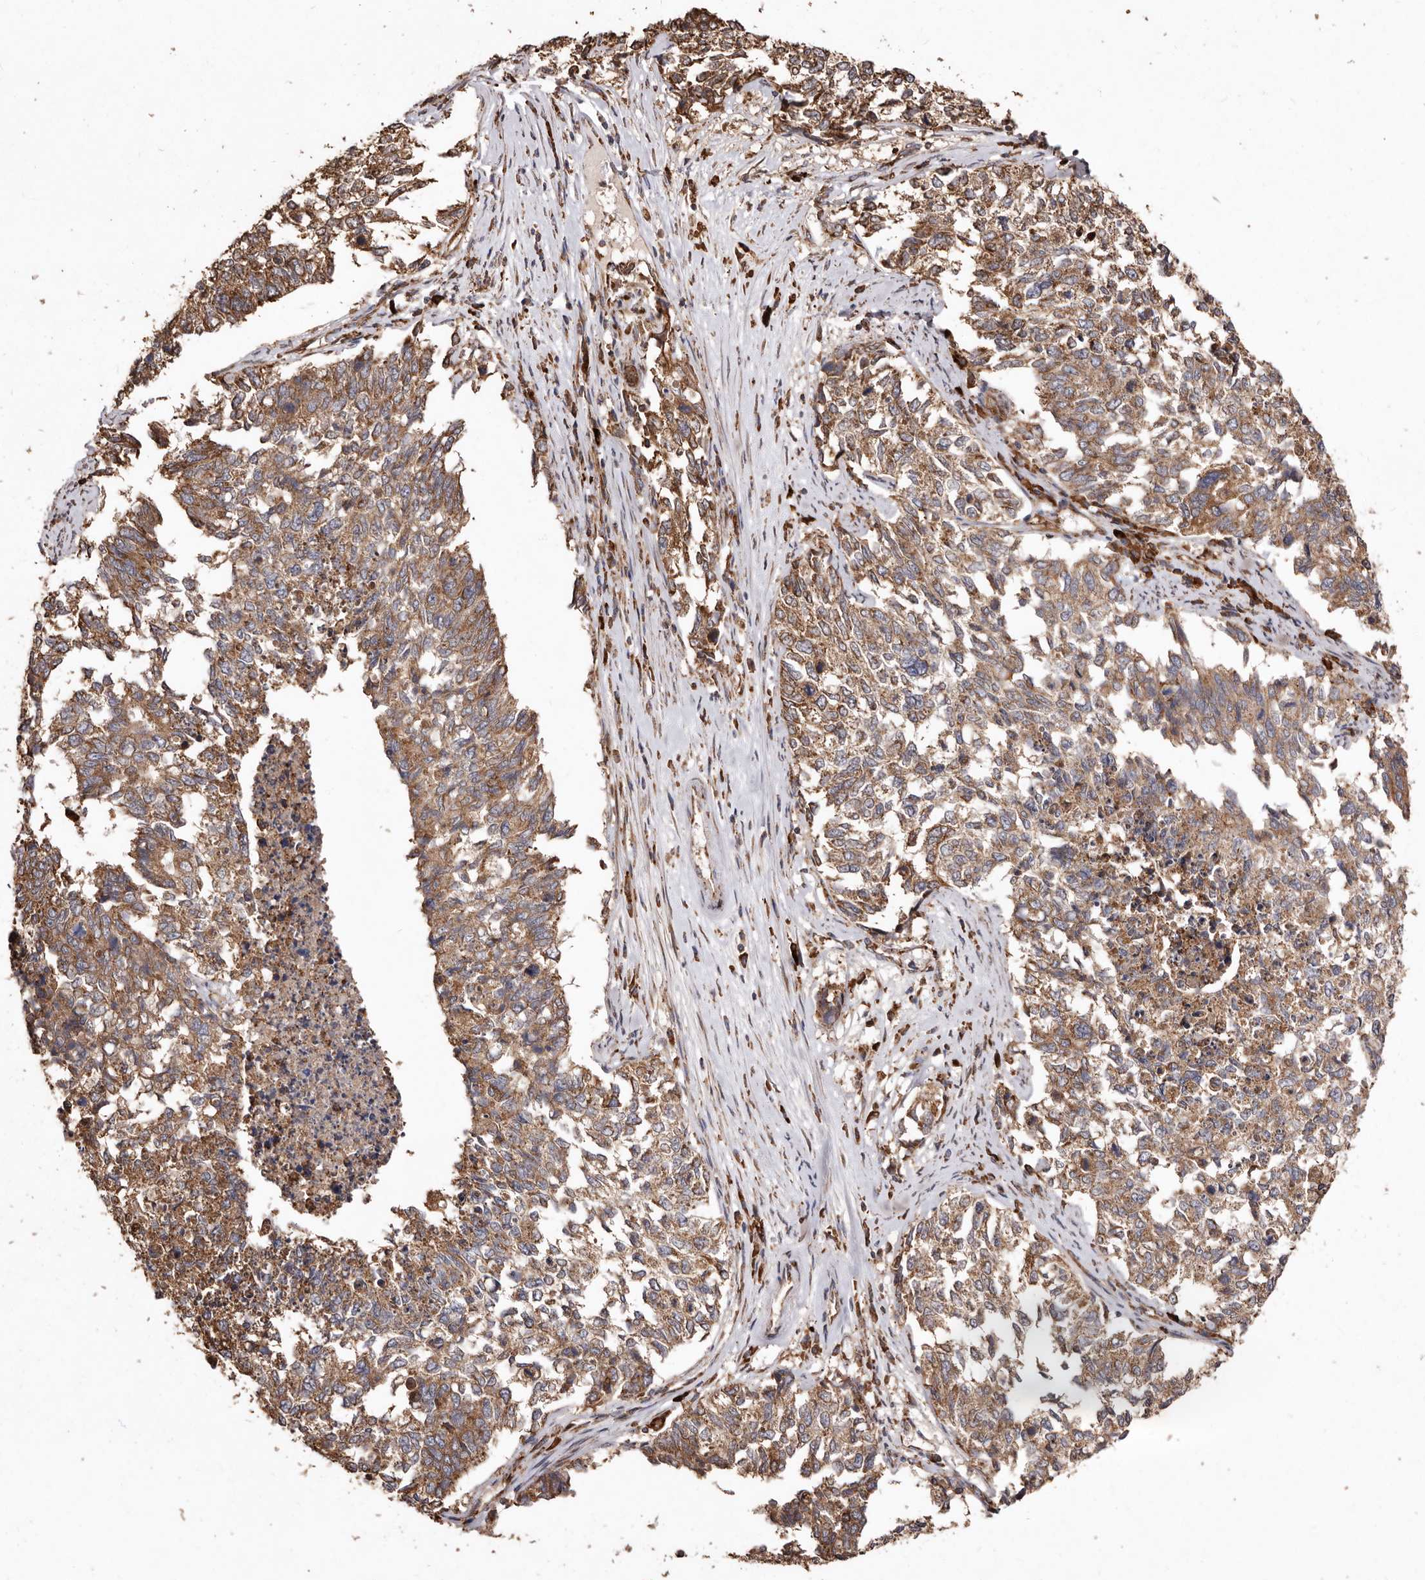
{"staining": {"intensity": "moderate", "quantity": ">75%", "location": "cytoplasmic/membranous"}, "tissue": "cervical cancer", "cell_type": "Tumor cells", "image_type": "cancer", "snomed": [{"axis": "morphology", "description": "Squamous cell carcinoma, NOS"}, {"axis": "topography", "description": "Cervix"}], "caption": "Brown immunohistochemical staining in human cervical cancer (squamous cell carcinoma) demonstrates moderate cytoplasmic/membranous expression in approximately >75% of tumor cells.", "gene": "STEAP2", "patient": {"sex": "female", "age": 63}}